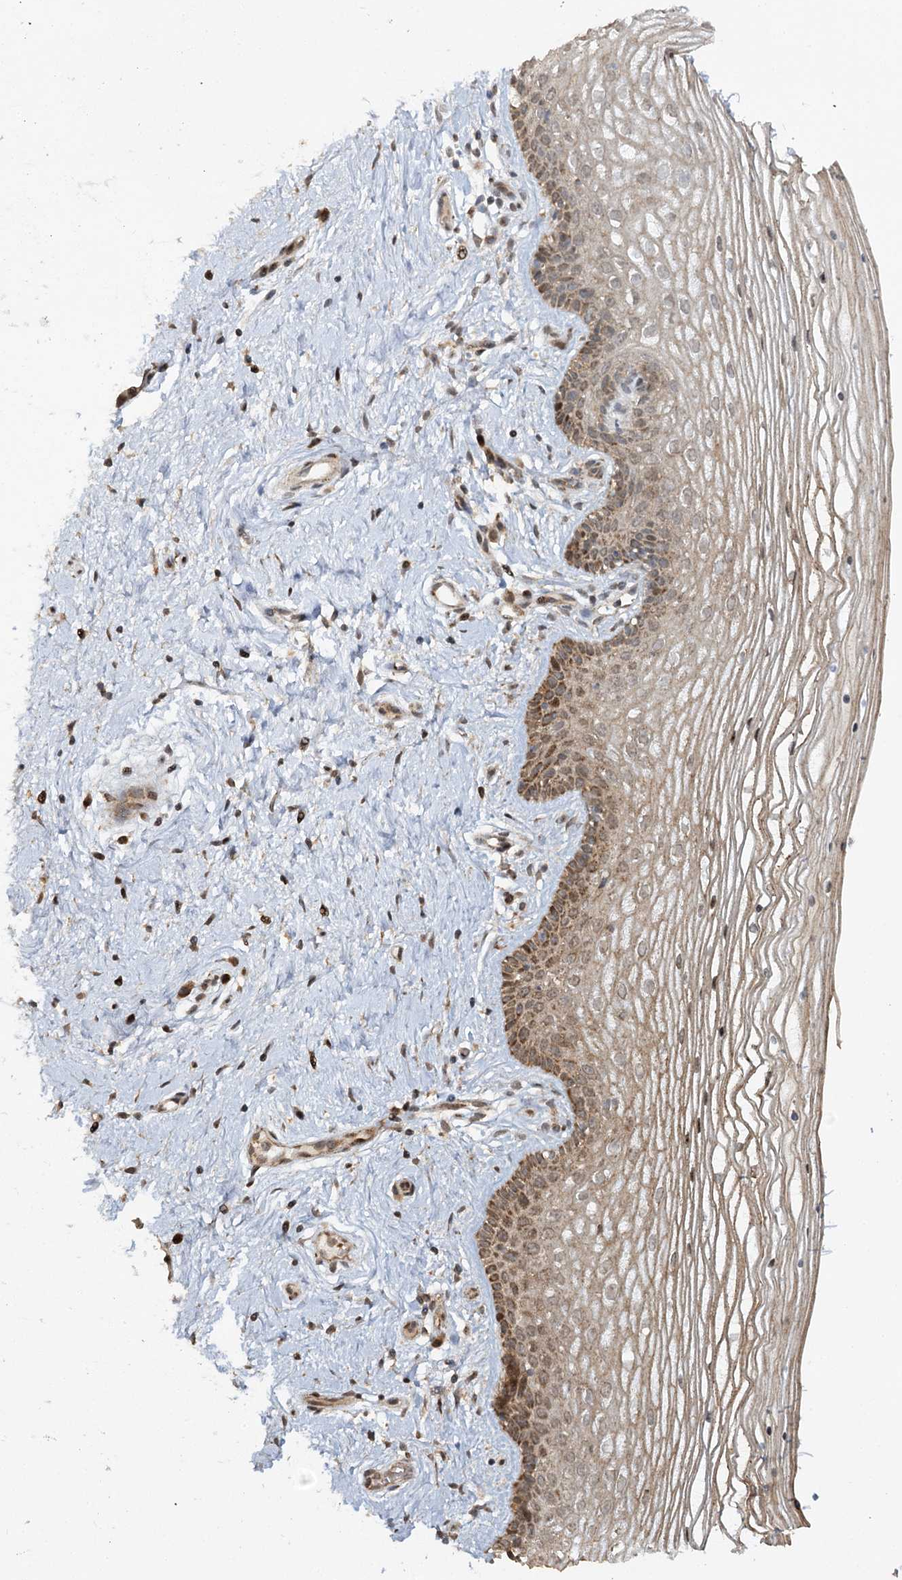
{"staining": {"intensity": "moderate", "quantity": "25%-75%", "location": "cytoplasmic/membranous"}, "tissue": "vagina", "cell_type": "Squamous epithelial cells", "image_type": "normal", "snomed": [{"axis": "morphology", "description": "Normal tissue, NOS"}, {"axis": "topography", "description": "Vagina"}], "caption": "This is an image of immunohistochemistry staining of benign vagina, which shows moderate expression in the cytoplasmic/membranous of squamous epithelial cells.", "gene": "ZNRF3", "patient": {"sex": "female", "age": 46}}